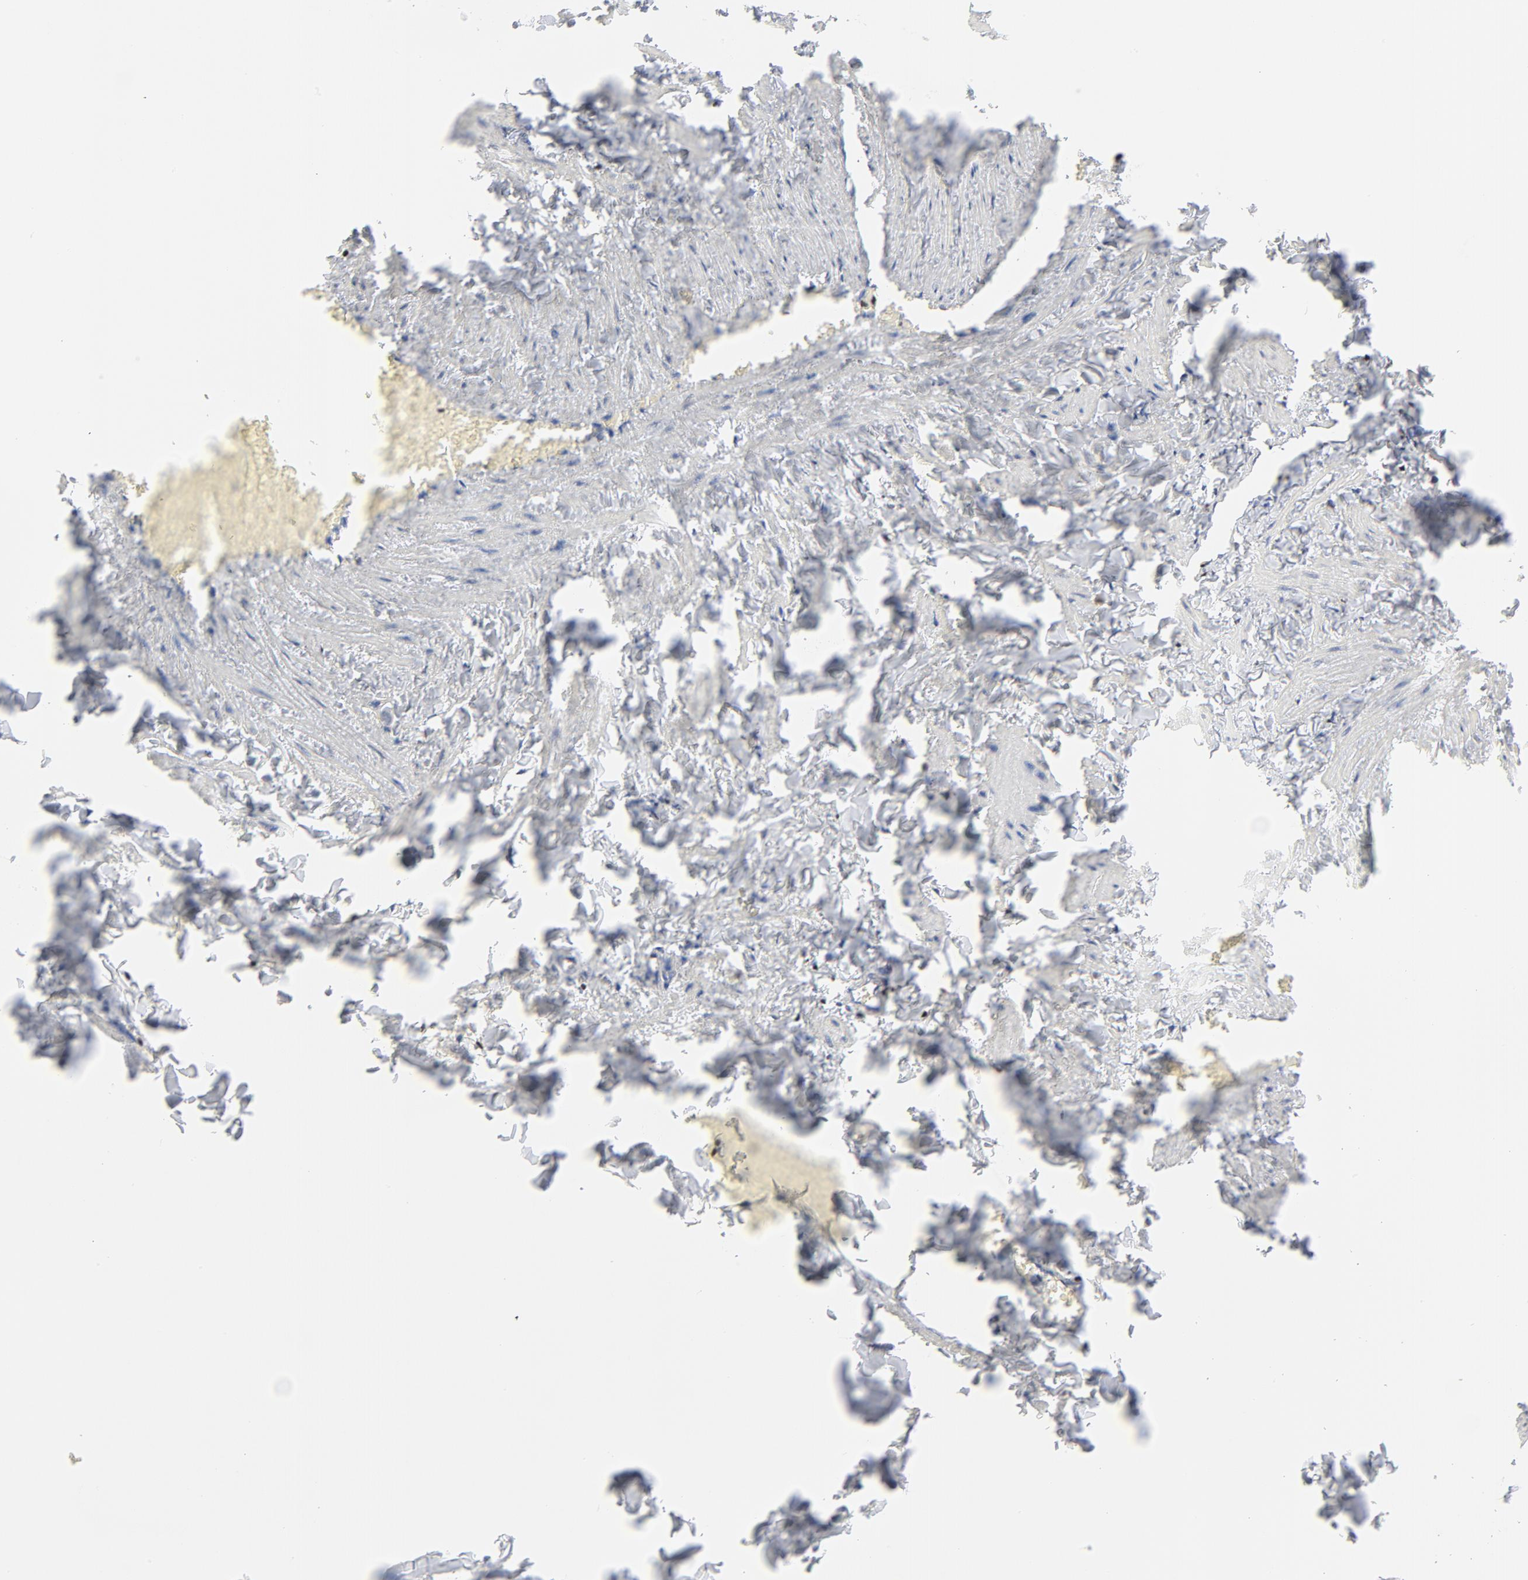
{"staining": {"intensity": "negative", "quantity": "none", "location": "none"}, "tissue": "adipose tissue", "cell_type": "Adipocytes", "image_type": "normal", "snomed": [{"axis": "morphology", "description": "Normal tissue, NOS"}, {"axis": "topography", "description": "Vascular tissue"}], "caption": "Adipocytes are negative for protein expression in unremarkable human adipose tissue. Nuclei are stained in blue.", "gene": "SMARCC2", "patient": {"sex": "male", "age": 41}}